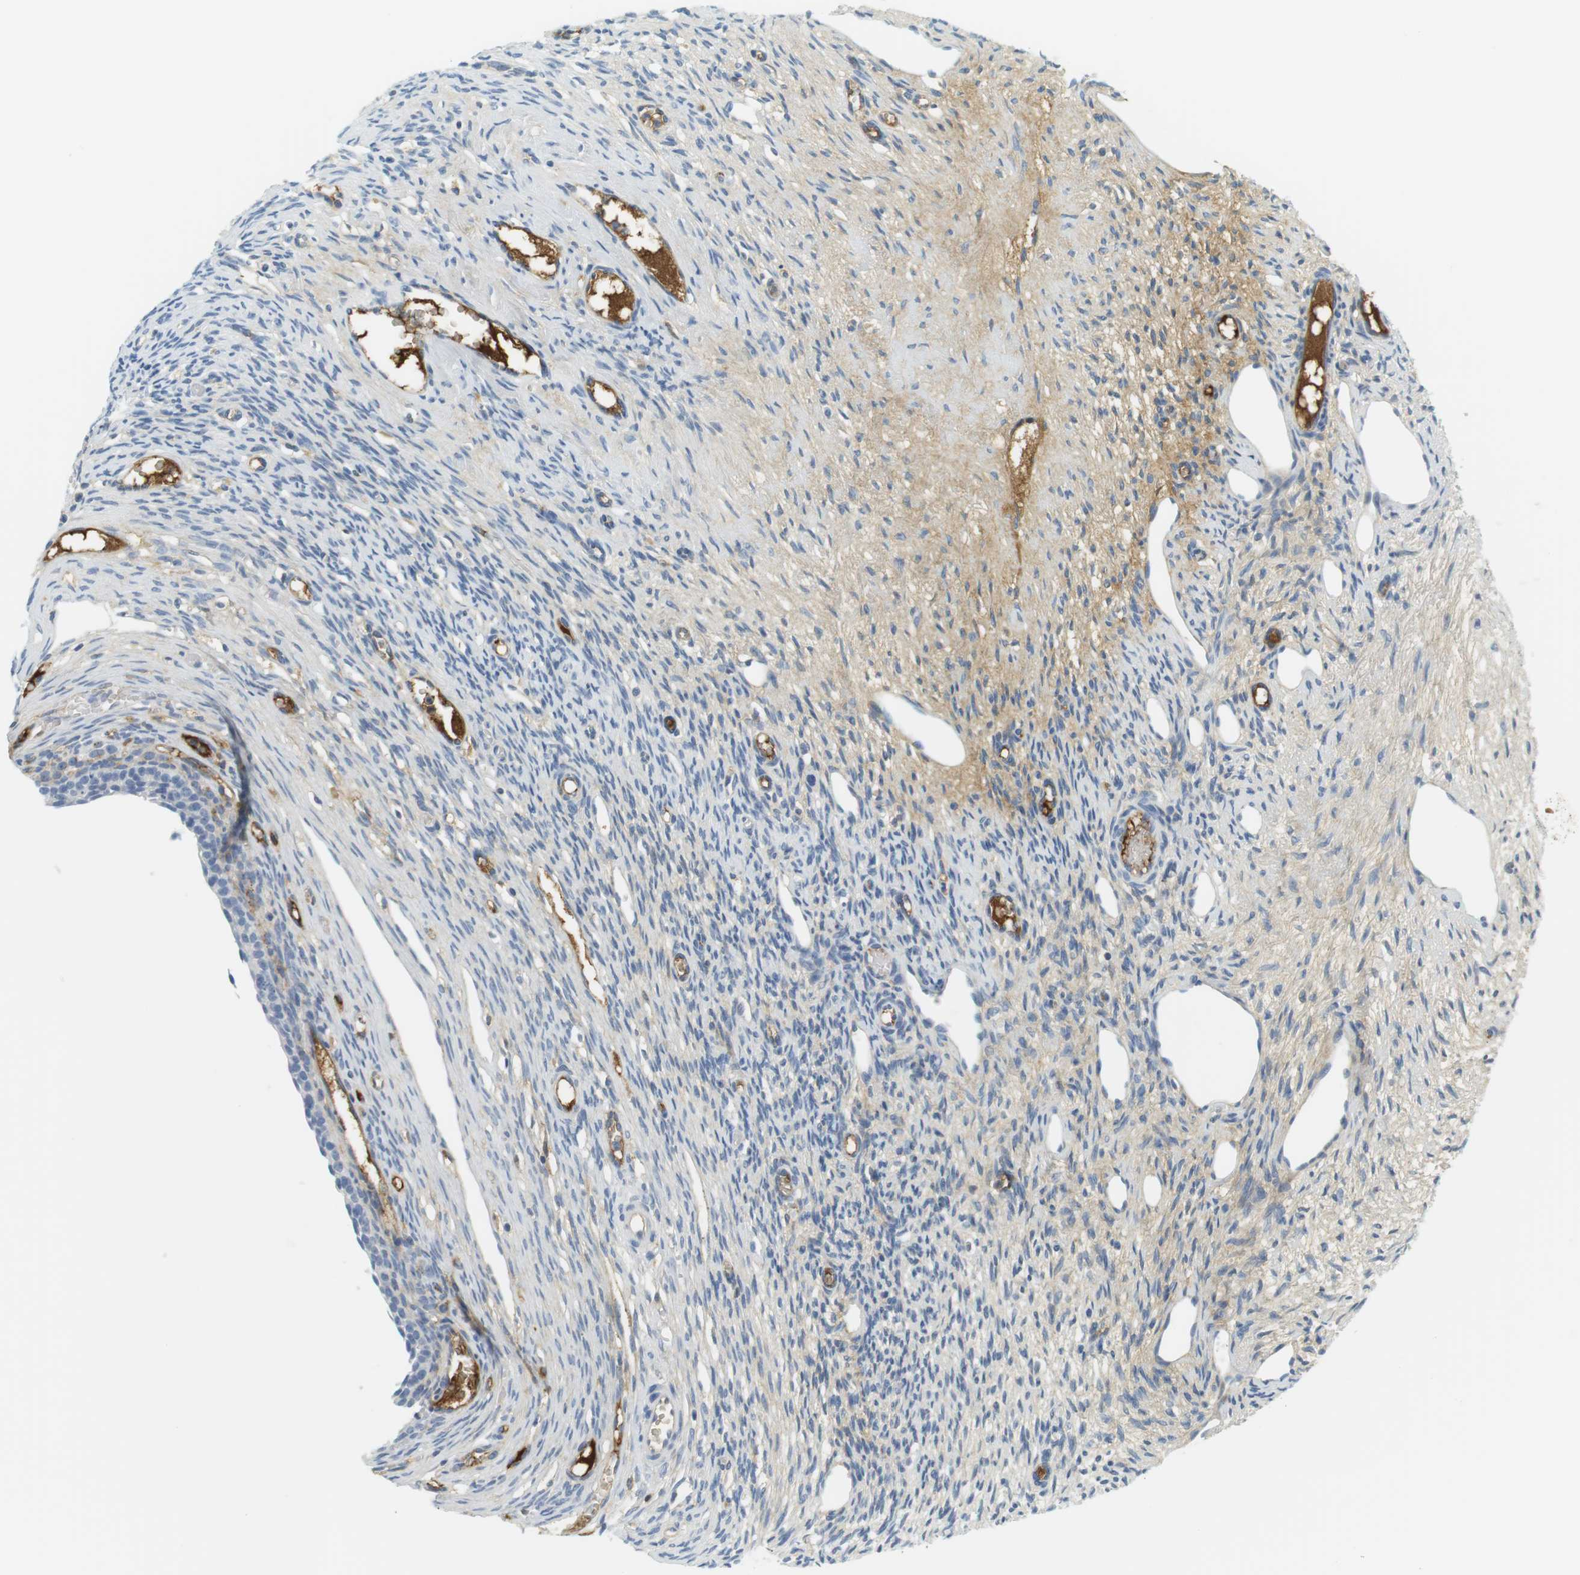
{"staining": {"intensity": "negative", "quantity": "none", "location": "none"}, "tissue": "ovary", "cell_type": "Ovarian stroma cells", "image_type": "normal", "snomed": [{"axis": "morphology", "description": "Normal tissue, NOS"}, {"axis": "topography", "description": "Ovary"}], "caption": "Ovarian stroma cells are negative for protein expression in normal human ovary. (Brightfield microscopy of DAB immunohistochemistry (IHC) at high magnification).", "gene": "APOB", "patient": {"sex": "female", "age": 33}}